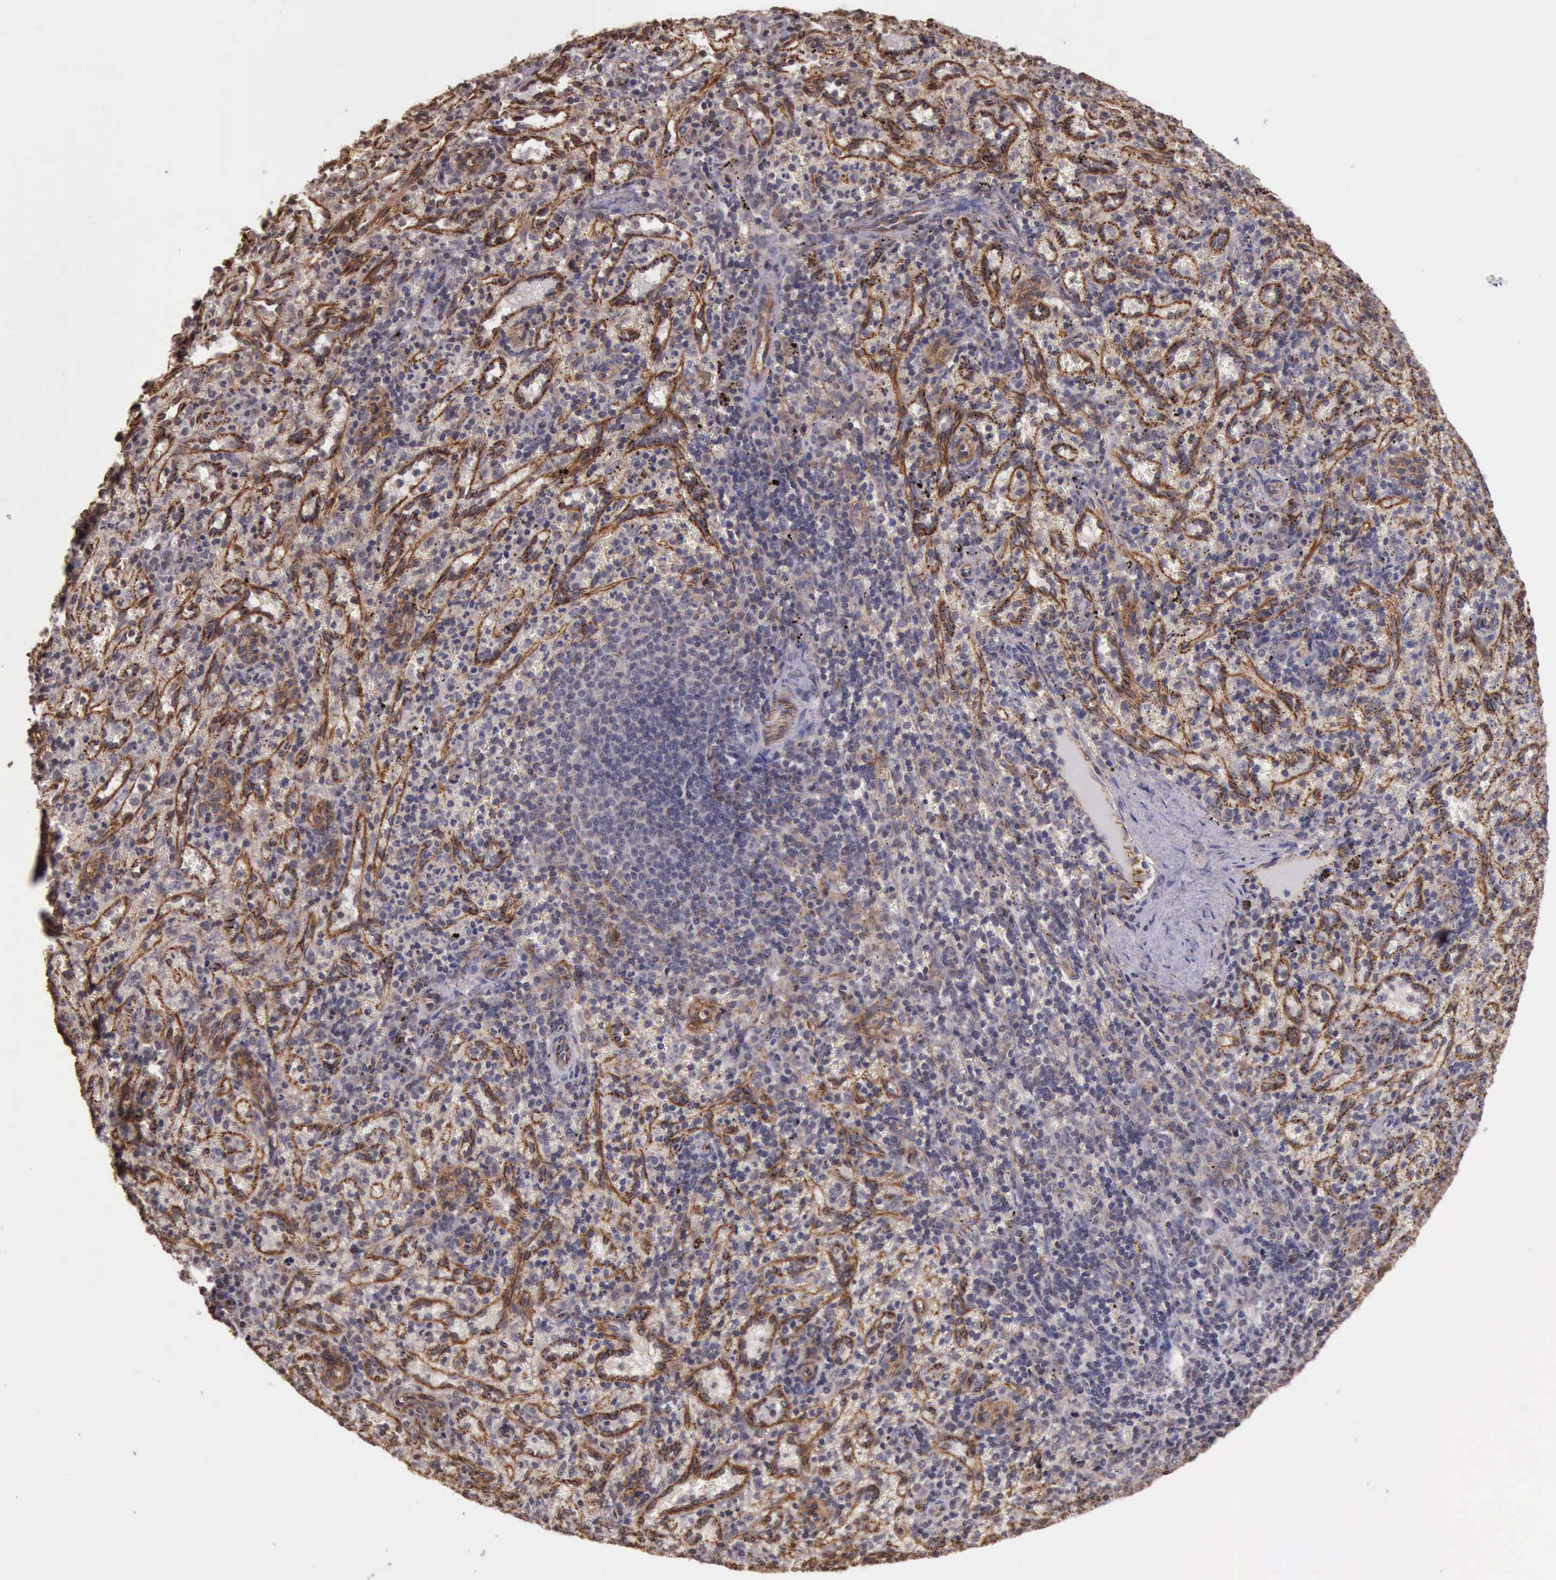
{"staining": {"intensity": "weak", "quantity": "25%-75%", "location": "cytoplasmic/membranous"}, "tissue": "spleen", "cell_type": "Cells in red pulp", "image_type": "normal", "snomed": [{"axis": "morphology", "description": "Normal tissue, NOS"}, {"axis": "topography", "description": "Spleen"}], "caption": "Cells in red pulp reveal low levels of weak cytoplasmic/membranous expression in about 25%-75% of cells in unremarkable human spleen. (IHC, brightfield microscopy, high magnification).", "gene": "CTNNB1", "patient": {"sex": "female", "age": 10}}